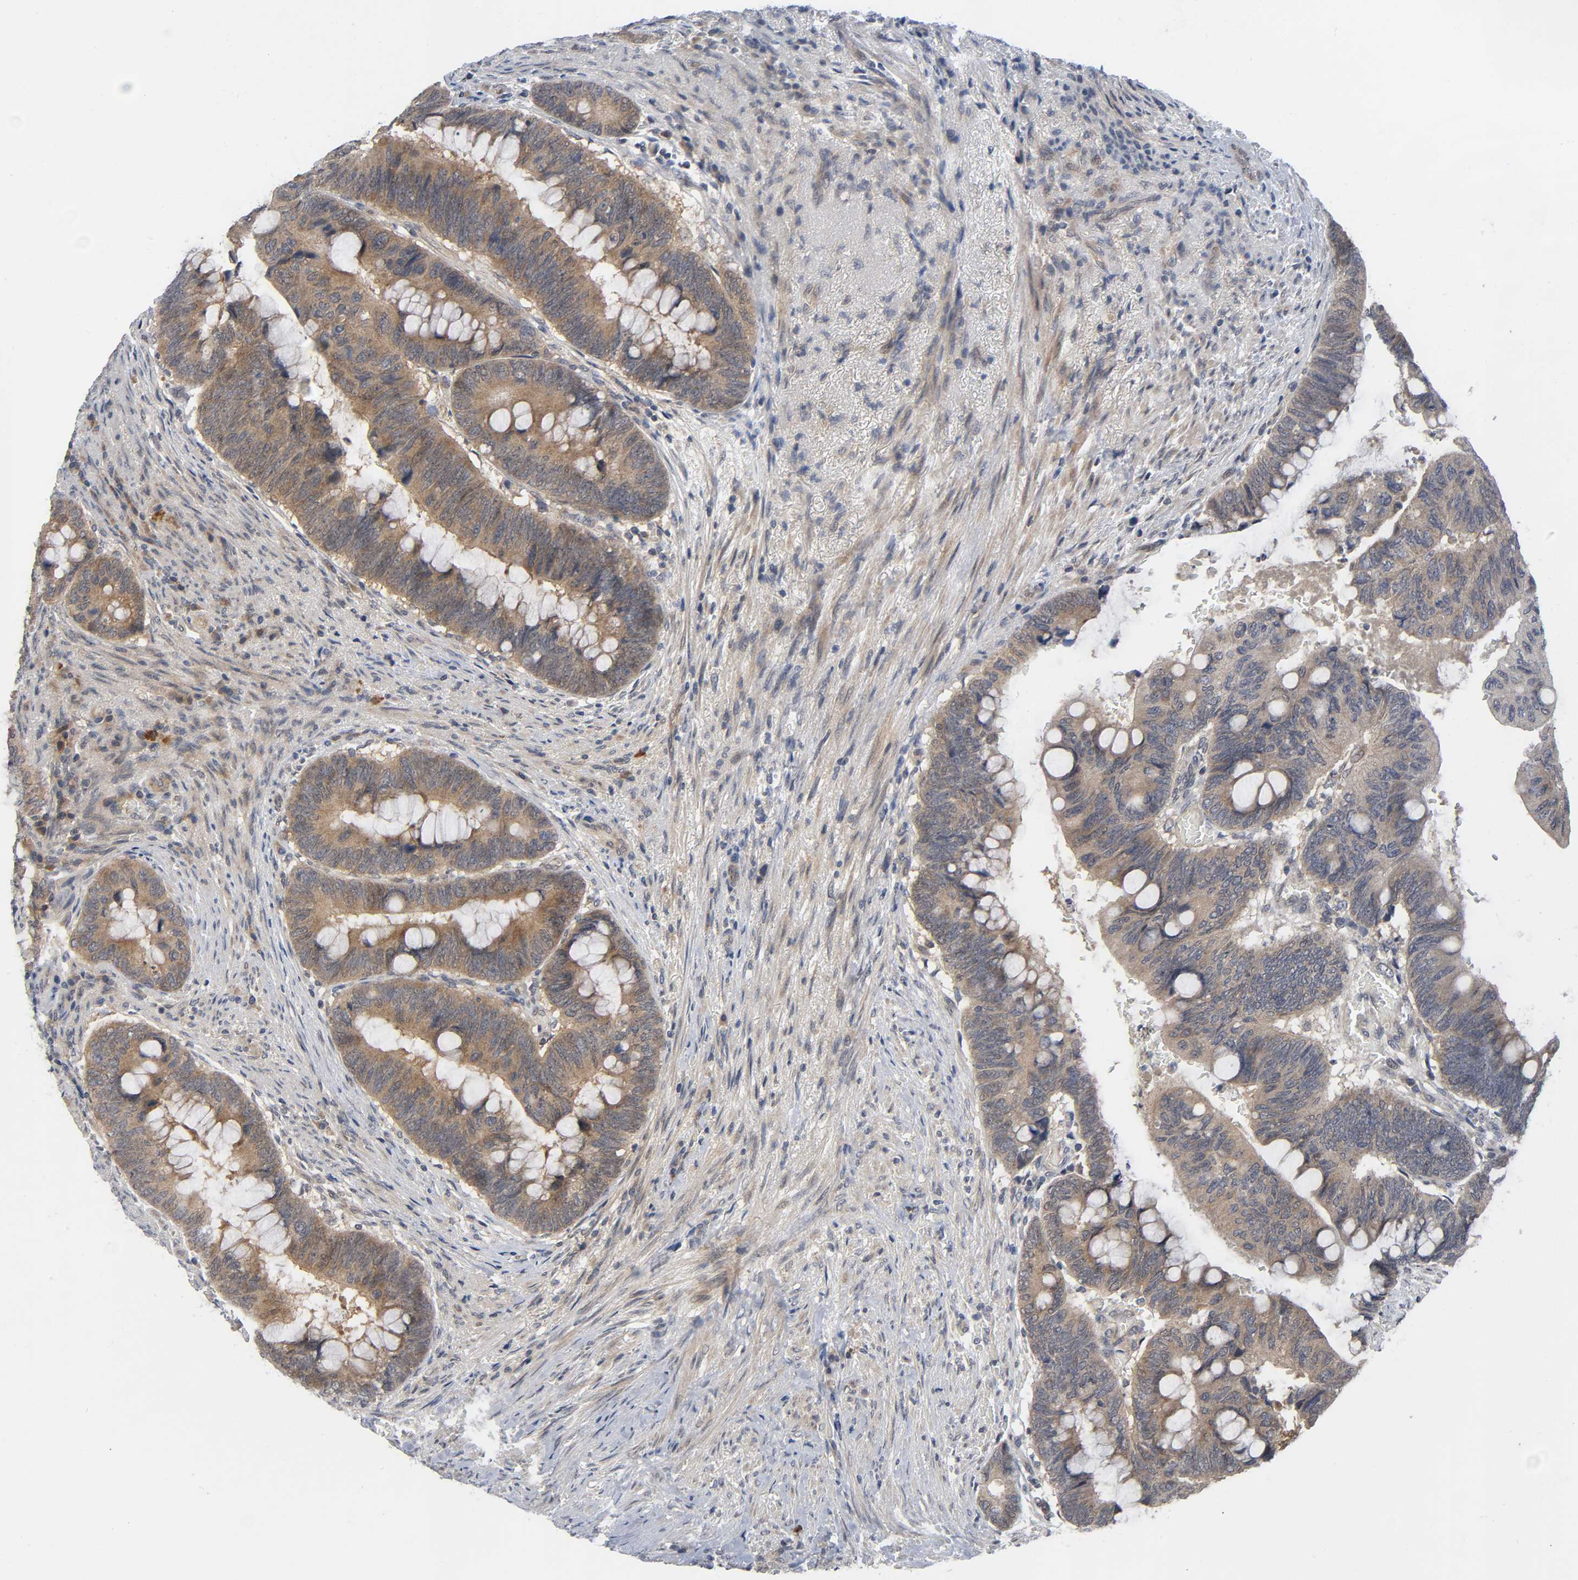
{"staining": {"intensity": "moderate", "quantity": ">75%", "location": "cytoplasmic/membranous"}, "tissue": "colorectal cancer", "cell_type": "Tumor cells", "image_type": "cancer", "snomed": [{"axis": "morphology", "description": "Normal tissue, NOS"}, {"axis": "morphology", "description": "Adenocarcinoma, NOS"}, {"axis": "topography", "description": "Rectum"}], "caption": "This photomicrograph displays immunohistochemistry staining of human colorectal cancer, with medium moderate cytoplasmic/membranous positivity in approximately >75% of tumor cells.", "gene": "MAPK8", "patient": {"sex": "male", "age": 92}}